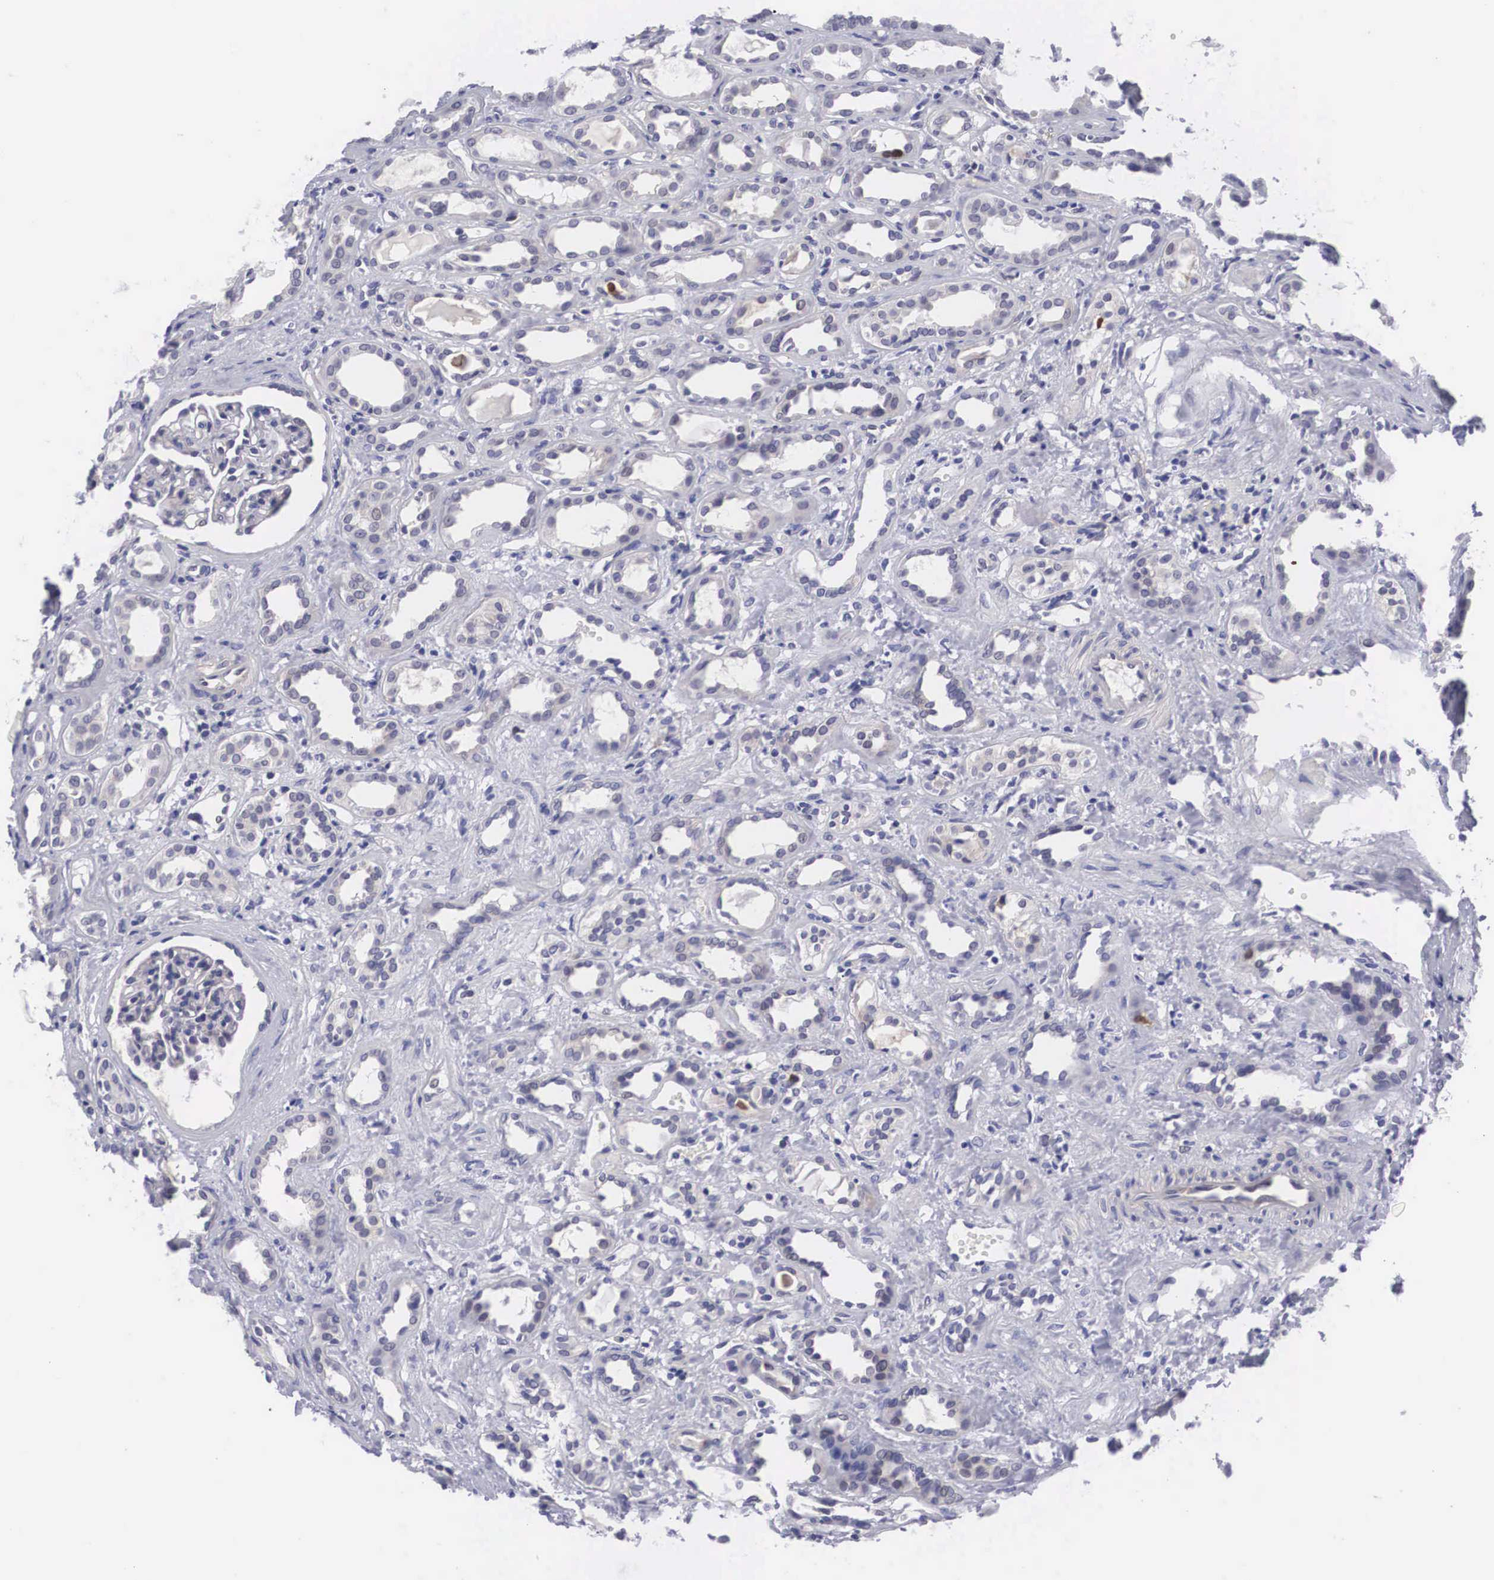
{"staining": {"intensity": "negative", "quantity": "none", "location": "none"}, "tissue": "kidney", "cell_type": "Cells in glomeruli", "image_type": "normal", "snomed": [{"axis": "morphology", "description": "Normal tissue, NOS"}, {"axis": "topography", "description": "Kidney"}], "caption": "Cells in glomeruli are negative for brown protein staining in benign kidney. (IHC, brightfield microscopy, high magnification).", "gene": "MAST4", "patient": {"sex": "male", "age": 36}}